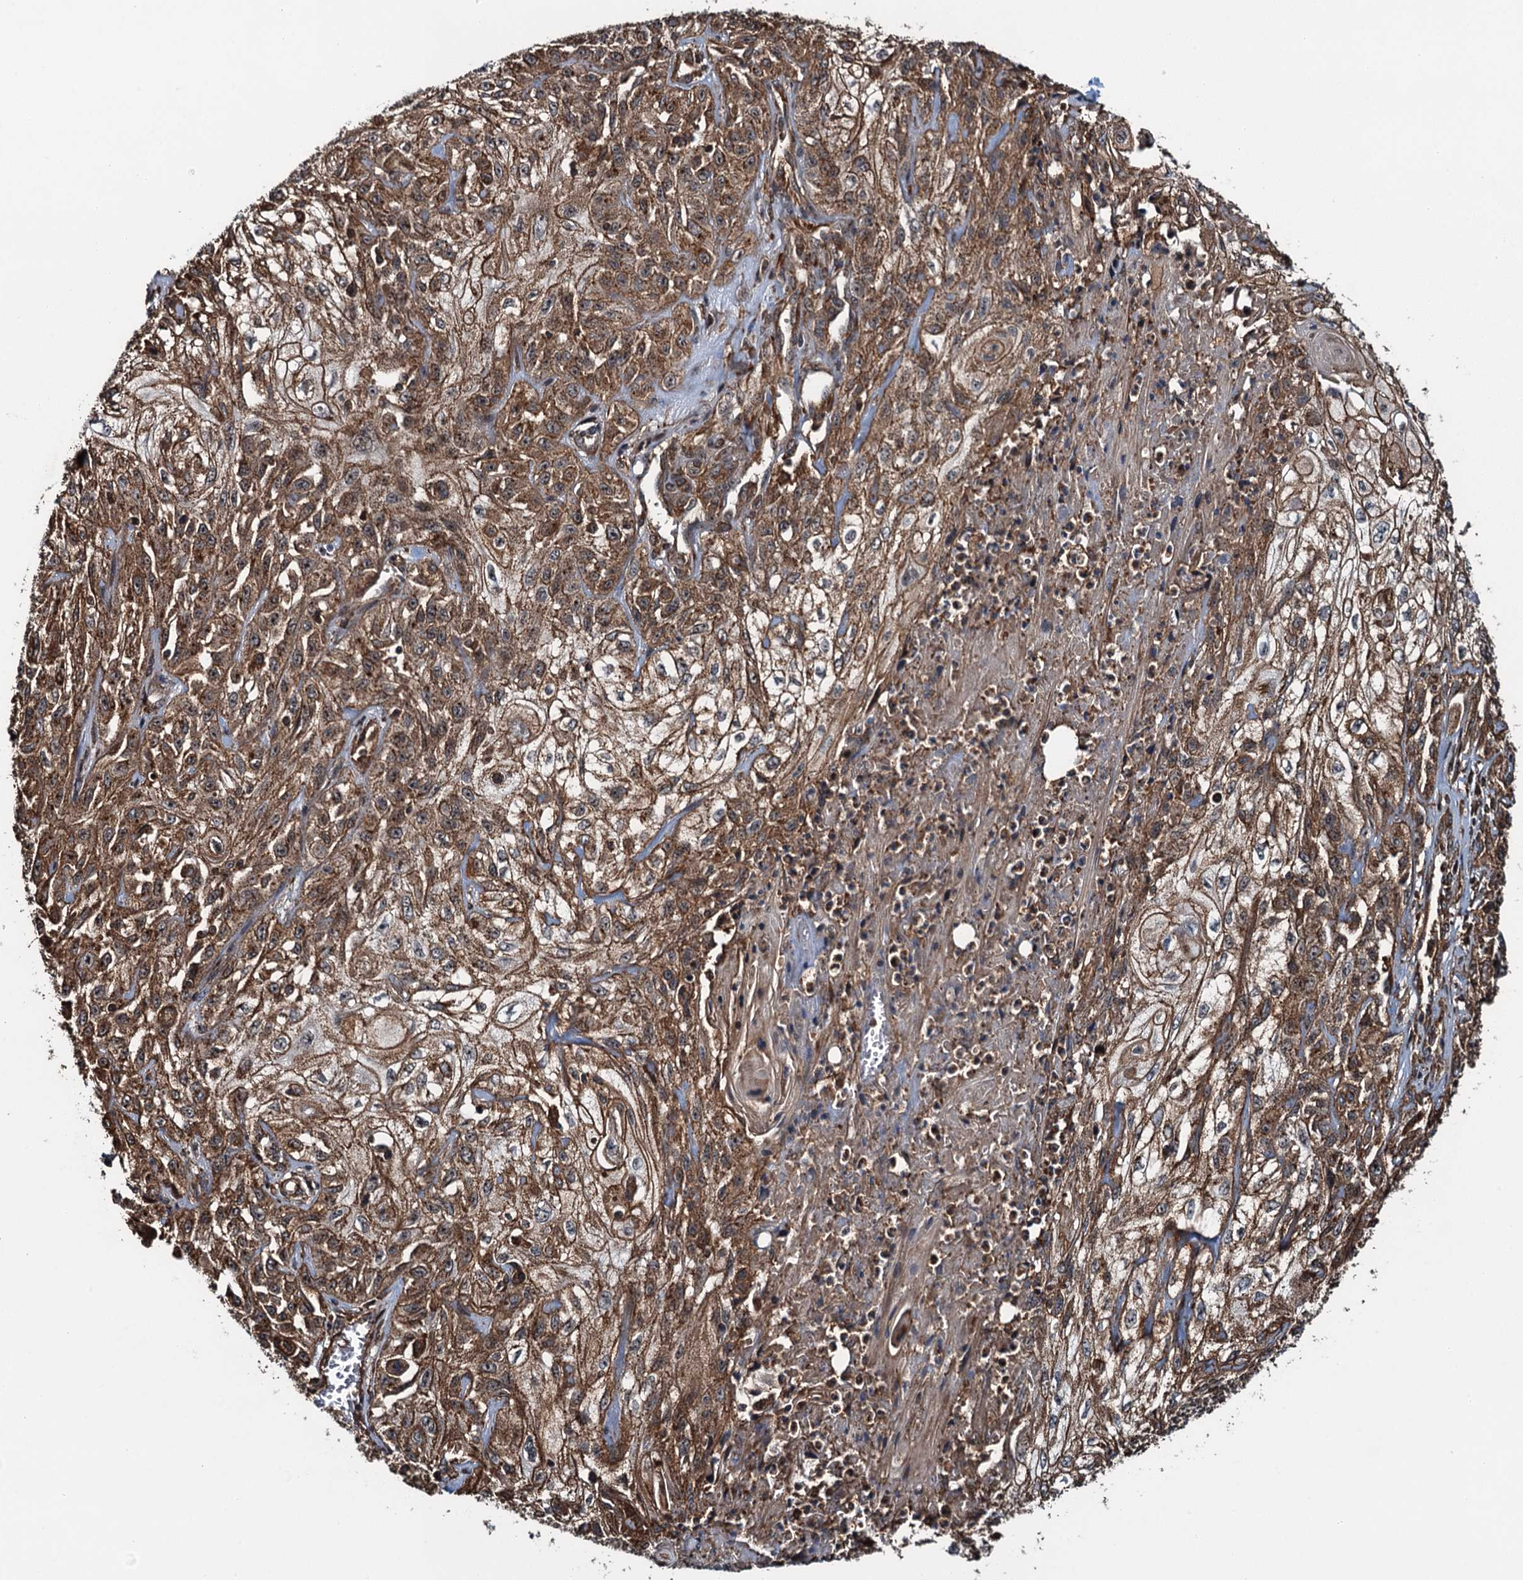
{"staining": {"intensity": "moderate", "quantity": ">75%", "location": "cytoplasmic/membranous"}, "tissue": "skin cancer", "cell_type": "Tumor cells", "image_type": "cancer", "snomed": [{"axis": "morphology", "description": "Squamous cell carcinoma, NOS"}, {"axis": "morphology", "description": "Squamous cell carcinoma, metastatic, NOS"}, {"axis": "topography", "description": "Skin"}, {"axis": "topography", "description": "Lymph node"}], "caption": "A brown stain labels moderate cytoplasmic/membranous staining of a protein in human squamous cell carcinoma (skin) tumor cells.", "gene": "WHAMM", "patient": {"sex": "male", "age": 75}}